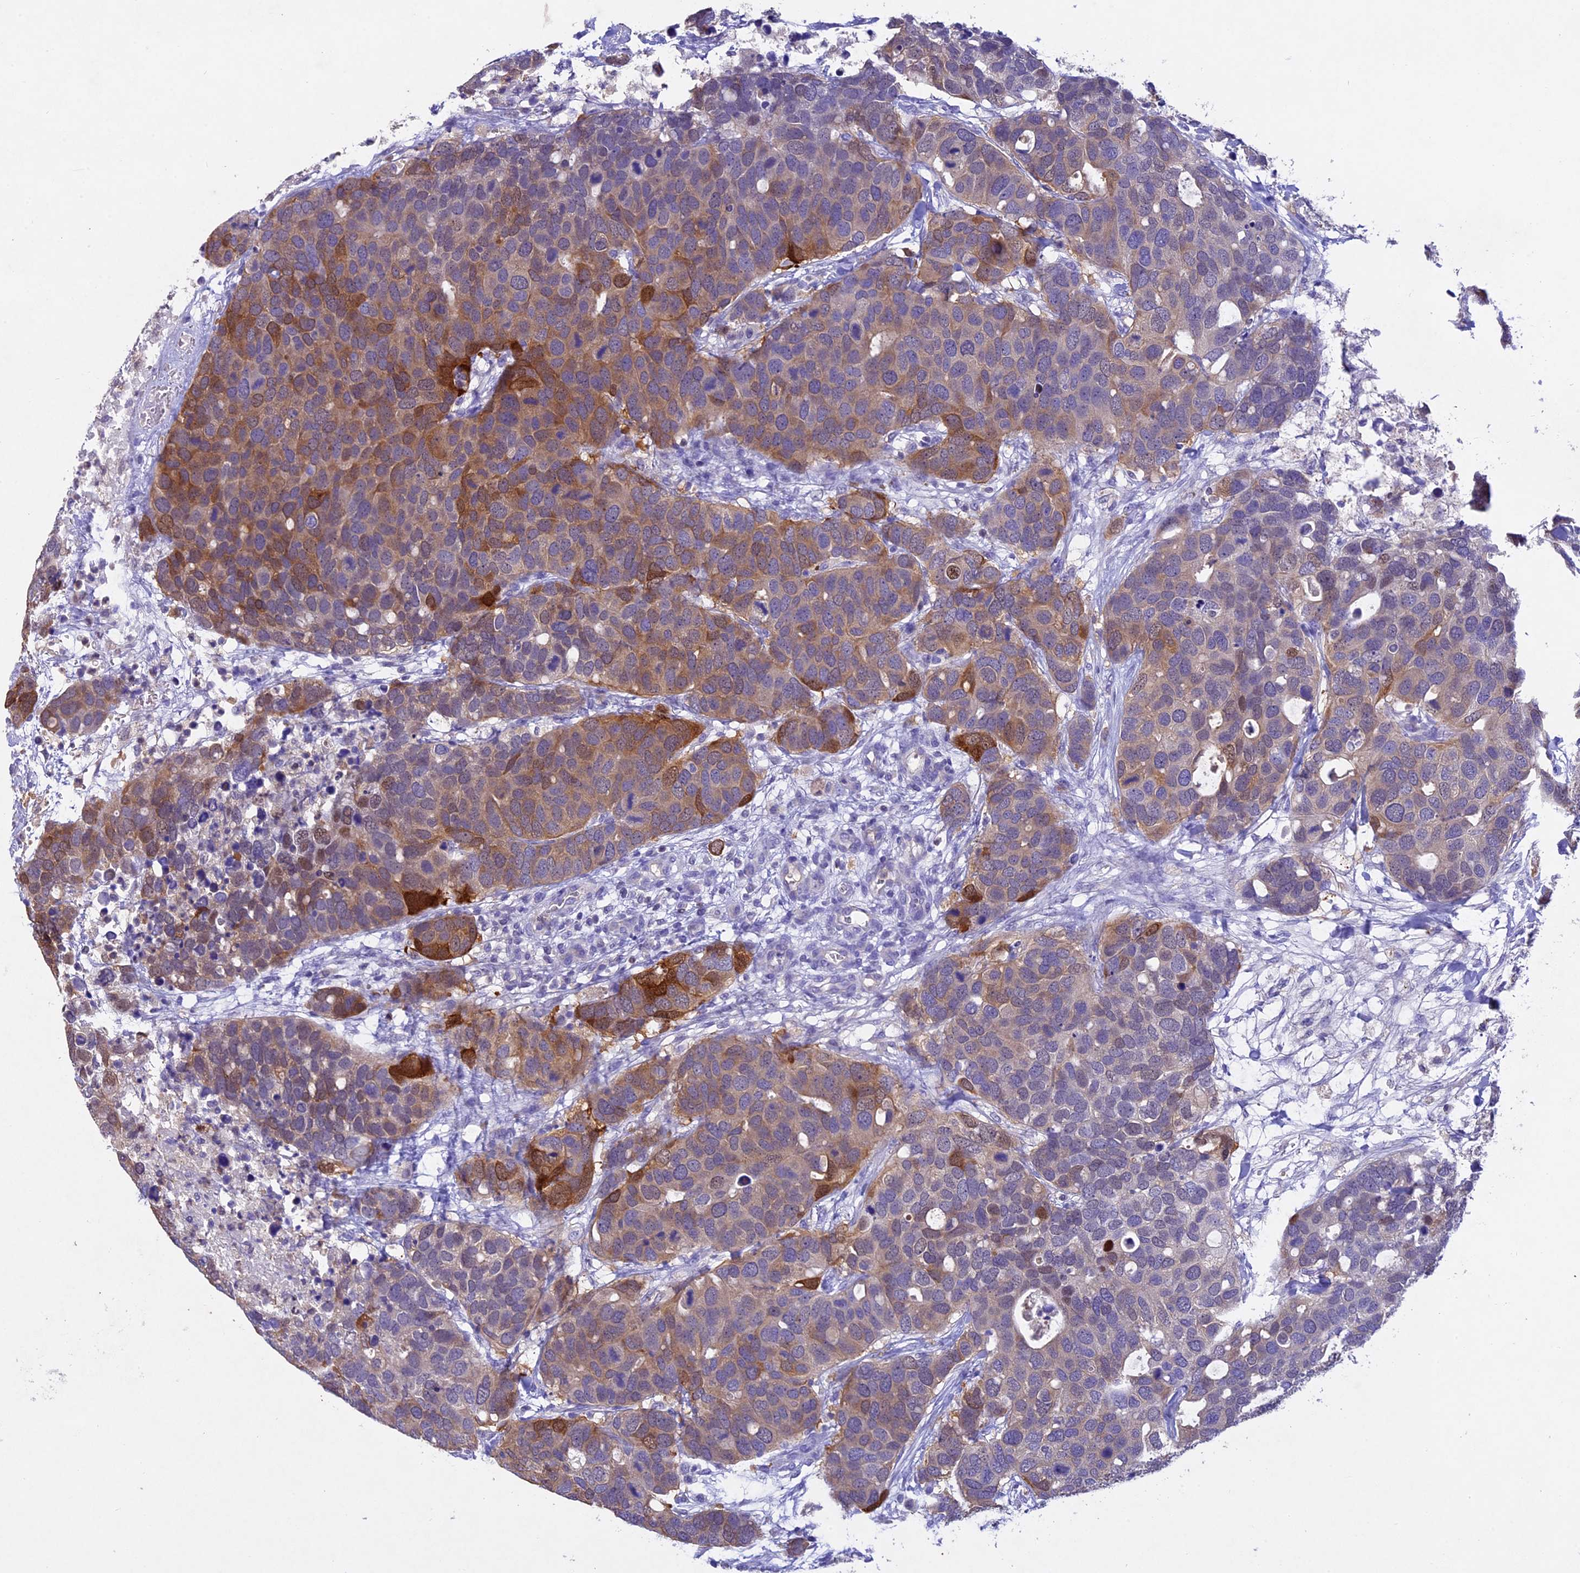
{"staining": {"intensity": "moderate", "quantity": "25%-75%", "location": "cytoplasmic/membranous"}, "tissue": "breast cancer", "cell_type": "Tumor cells", "image_type": "cancer", "snomed": [{"axis": "morphology", "description": "Duct carcinoma"}, {"axis": "topography", "description": "Breast"}], "caption": "The micrograph demonstrates staining of infiltrating ductal carcinoma (breast), revealing moderate cytoplasmic/membranous protein staining (brown color) within tumor cells.", "gene": "TGDS", "patient": {"sex": "female", "age": 83}}